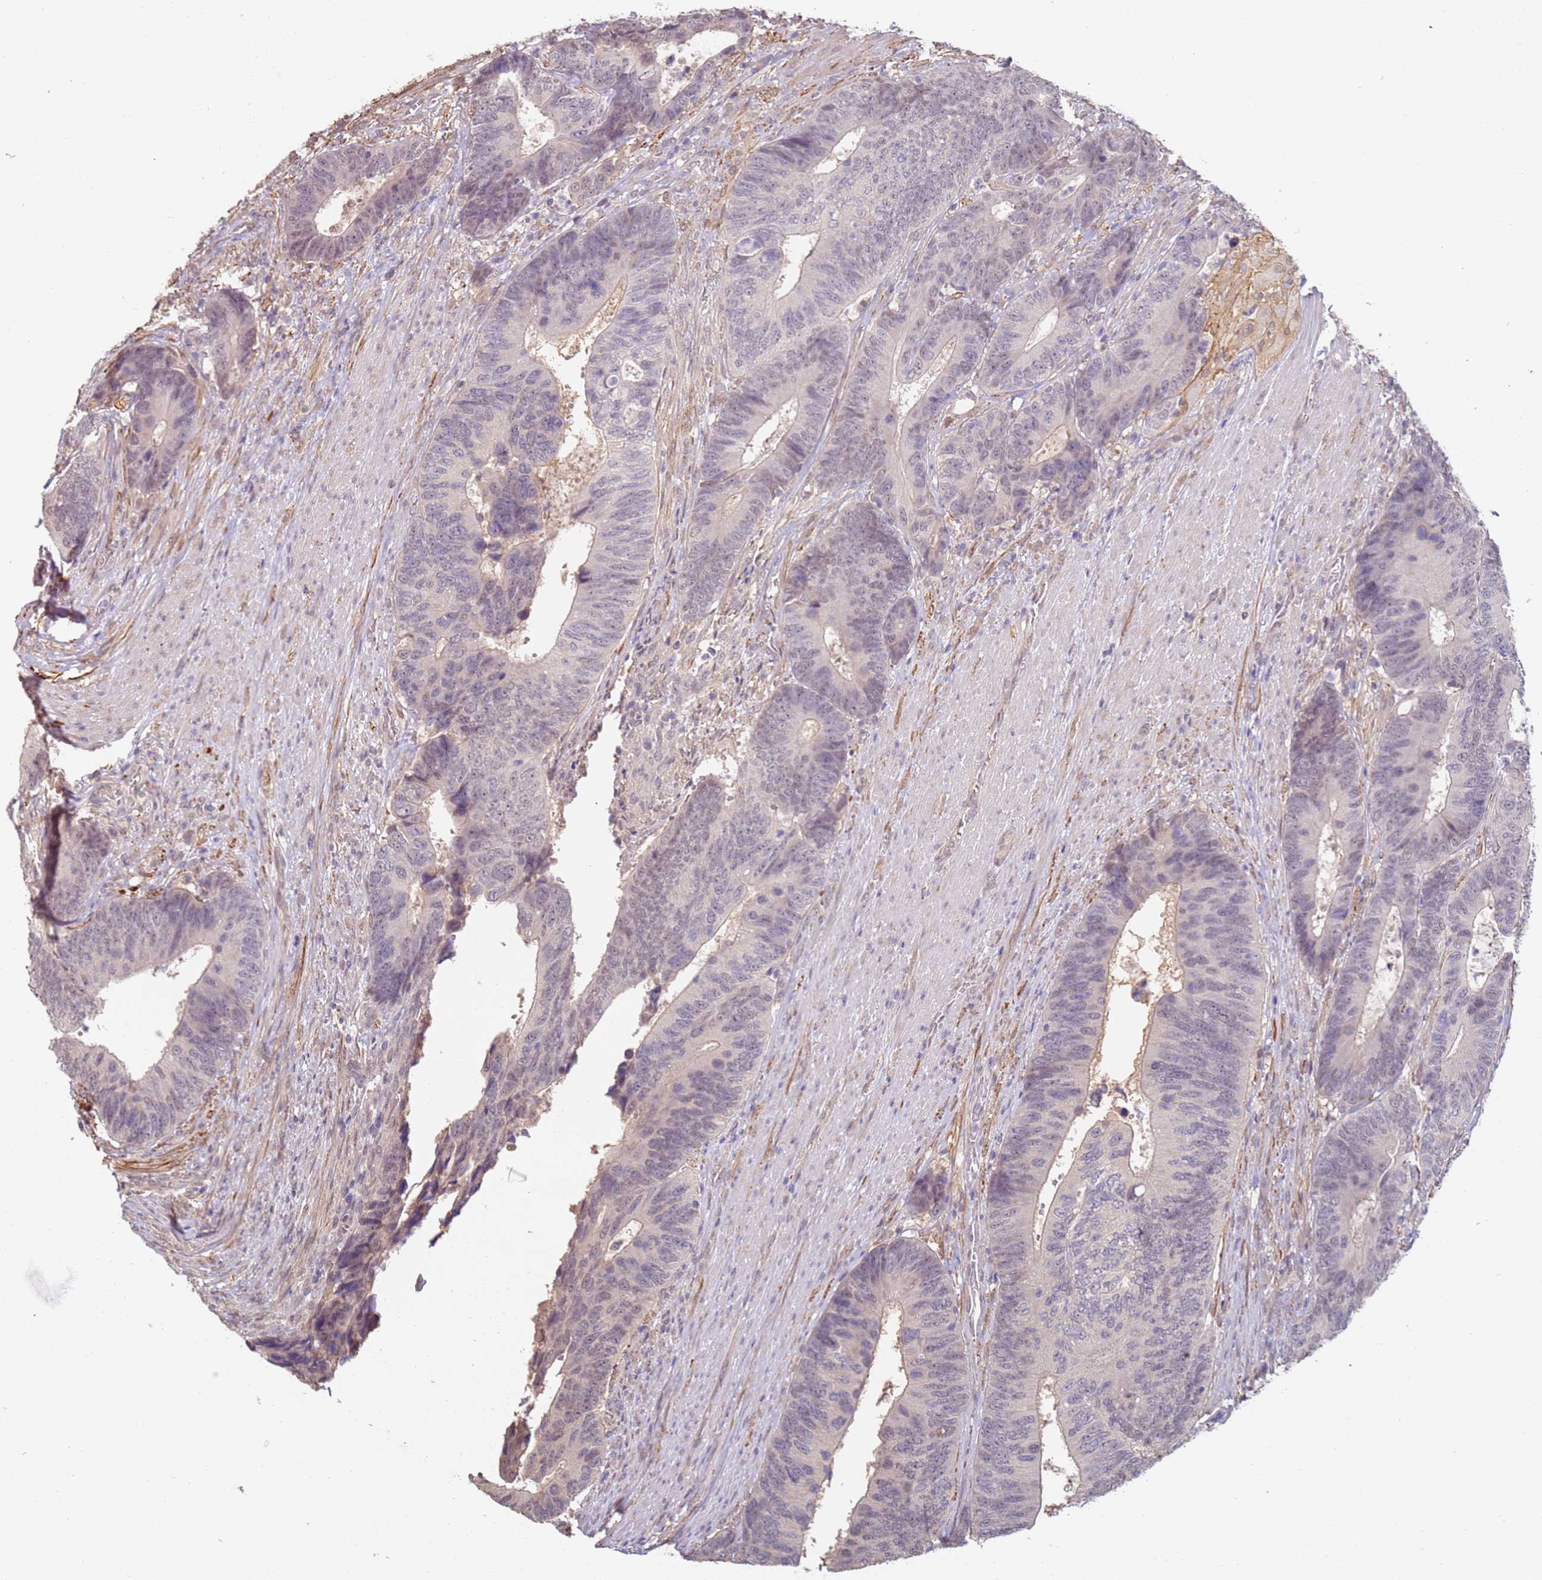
{"staining": {"intensity": "negative", "quantity": "none", "location": "none"}, "tissue": "colorectal cancer", "cell_type": "Tumor cells", "image_type": "cancer", "snomed": [{"axis": "morphology", "description": "Adenocarcinoma, NOS"}, {"axis": "topography", "description": "Colon"}], "caption": "There is no significant staining in tumor cells of adenocarcinoma (colorectal).", "gene": "WDR93", "patient": {"sex": "male", "age": 87}}